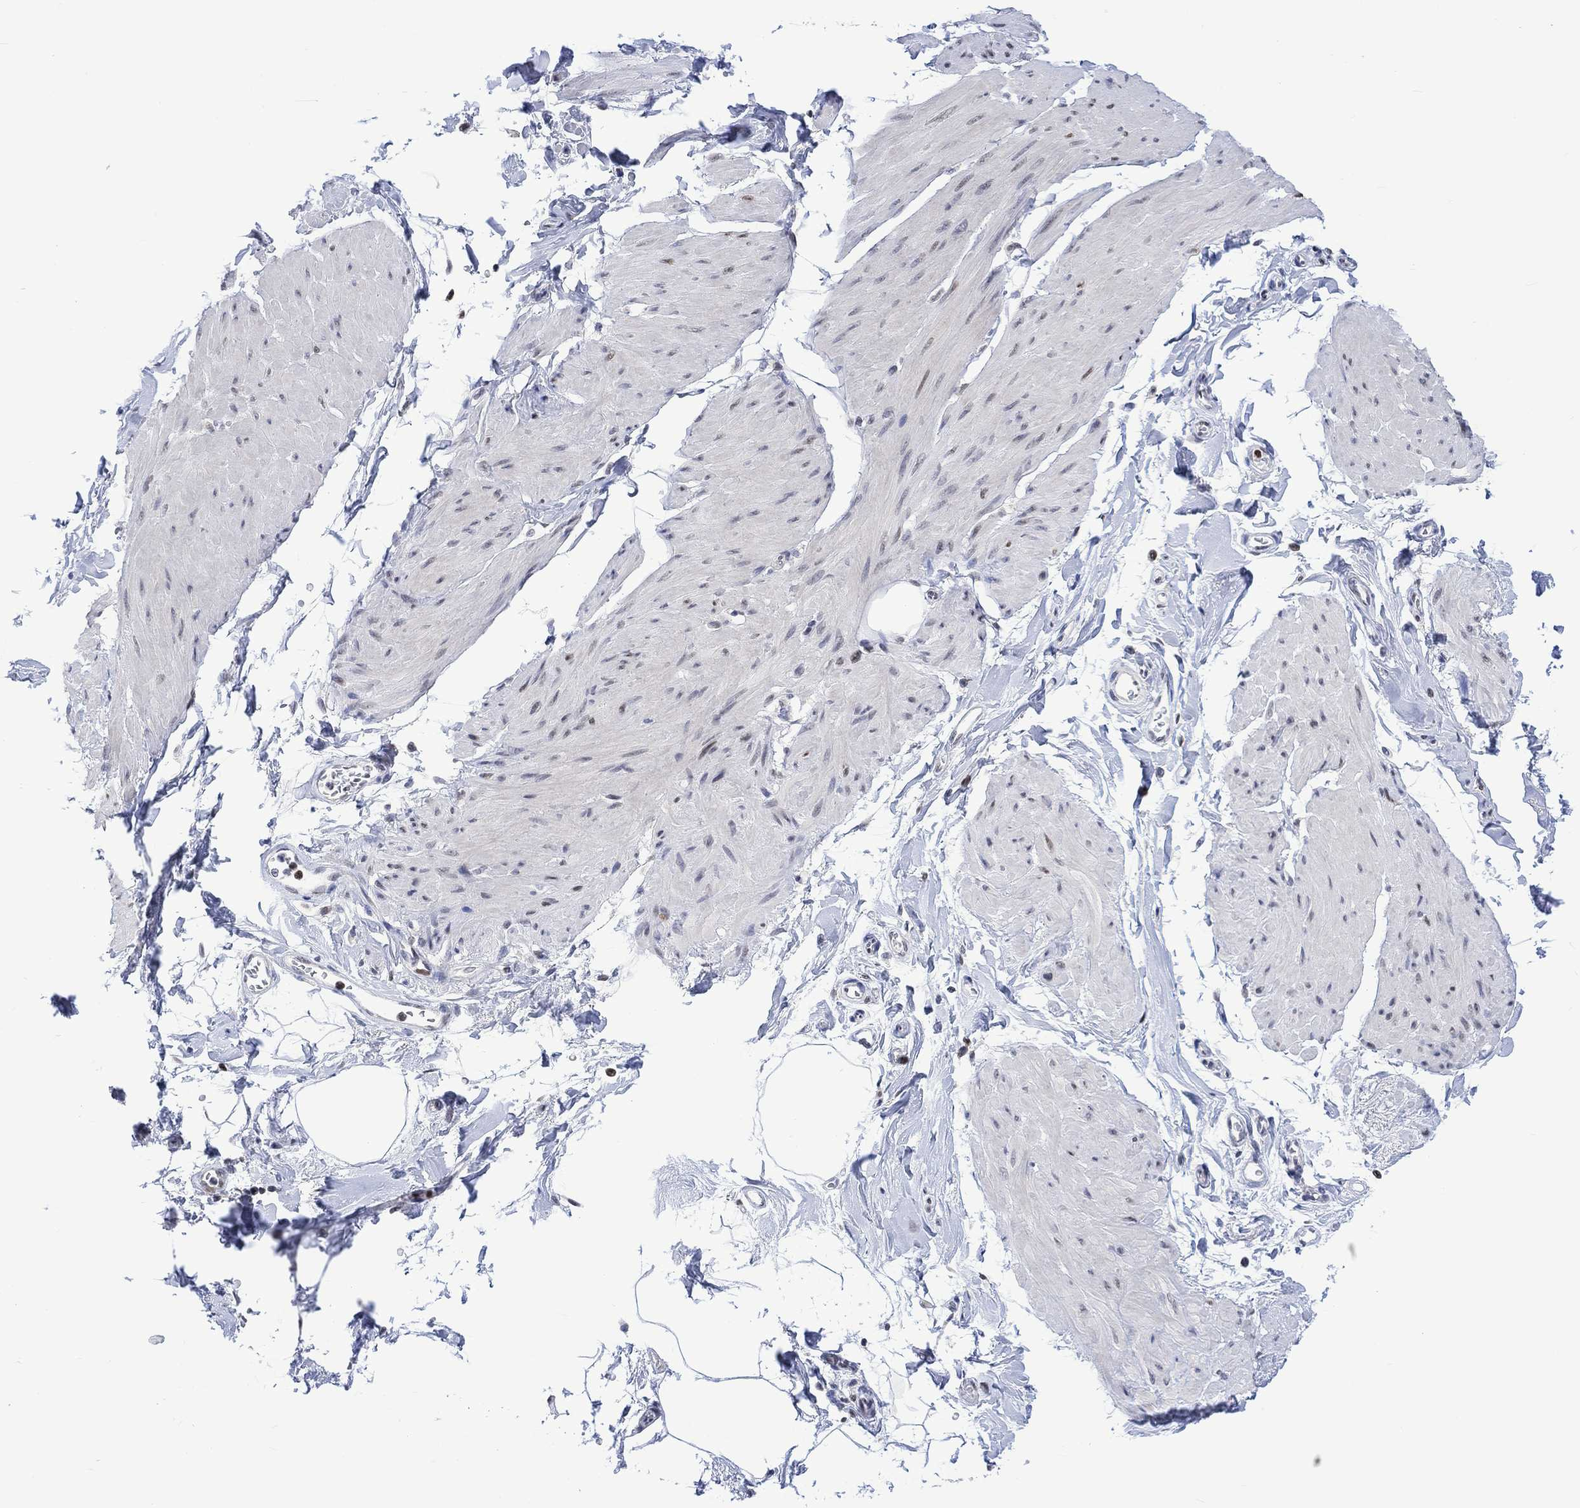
{"staining": {"intensity": "weak", "quantity": "<25%", "location": "nuclear"}, "tissue": "smooth muscle", "cell_type": "Smooth muscle cells", "image_type": "normal", "snomed": [{"axis": "morphology", "description": "Normal tissue, NOS"}, {"axis": "topography", "description": "Adipose tissue"}, {"axis": "topography", "description": "Smooth muscle"}, {"axis": "topography", "description": "Peripheral nerve tissue"}], "caption": "Human smooth muscle stained for a protein using immunohistochemistry (IHC) demonstrates no staining in smooth muscle cells.", "gene": "RAD54L2", "patient": {"sex": "male", "age": 83}}